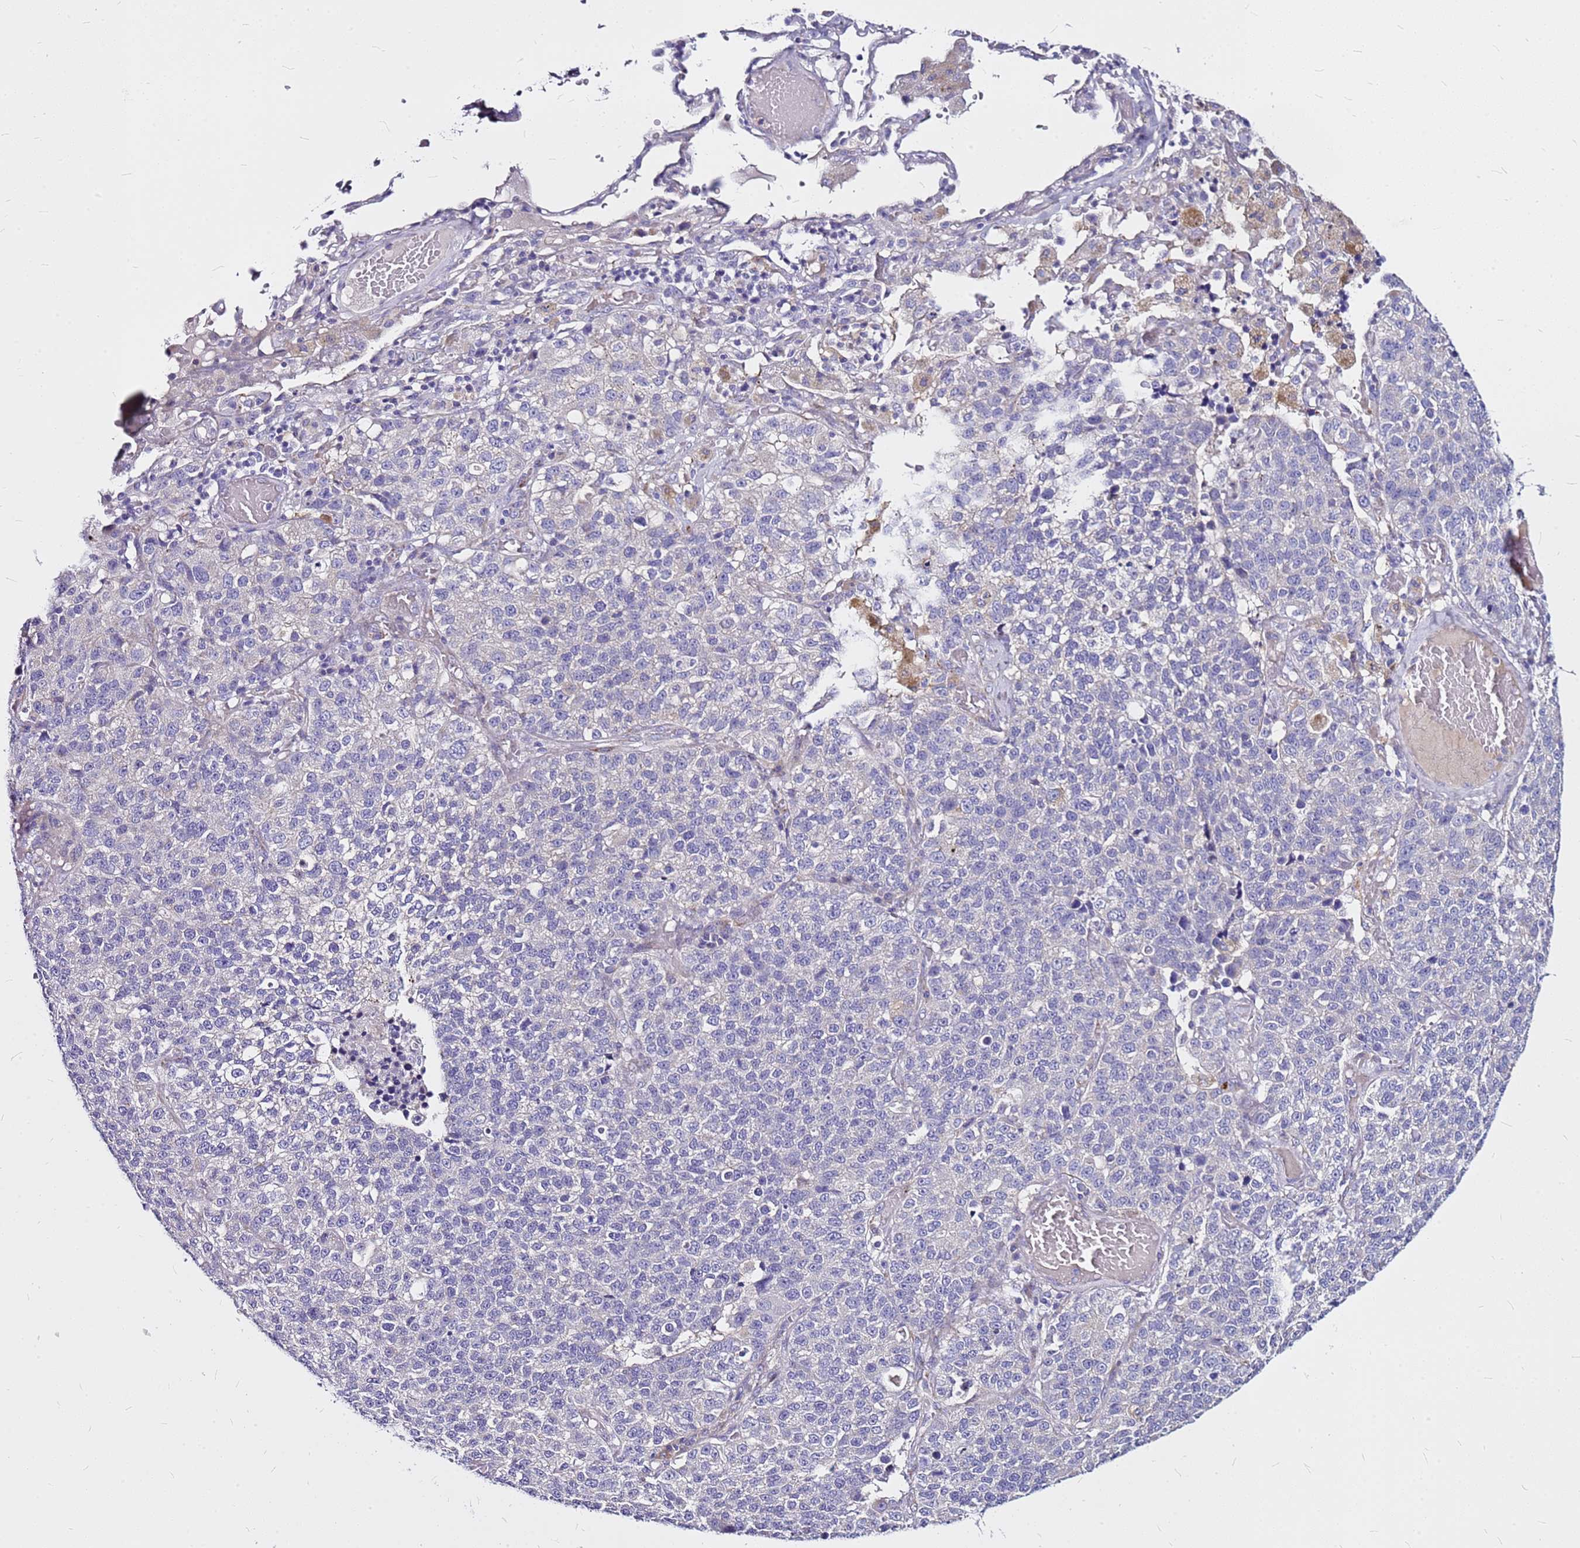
{"staining": {"intensity": "negative", "quantity": "none", "location": "none"}, "tissue": "lung cancer", "cell_type": "Tumor cells", "image_type": "cancer", "snomed": [{"axis": "morphology", "description": "Adenocarcinoma, NOS"}, {"axis": "topography", "description": "Lung"}], "caption": "DAB (3,3'-diaminobenzidine) immunohistochemical staining of human adenocarcinoma (lung) shows no significant expression in tumor cells.", "gene": "CASD1", "patient": {"sex": "male", "age": 49}}